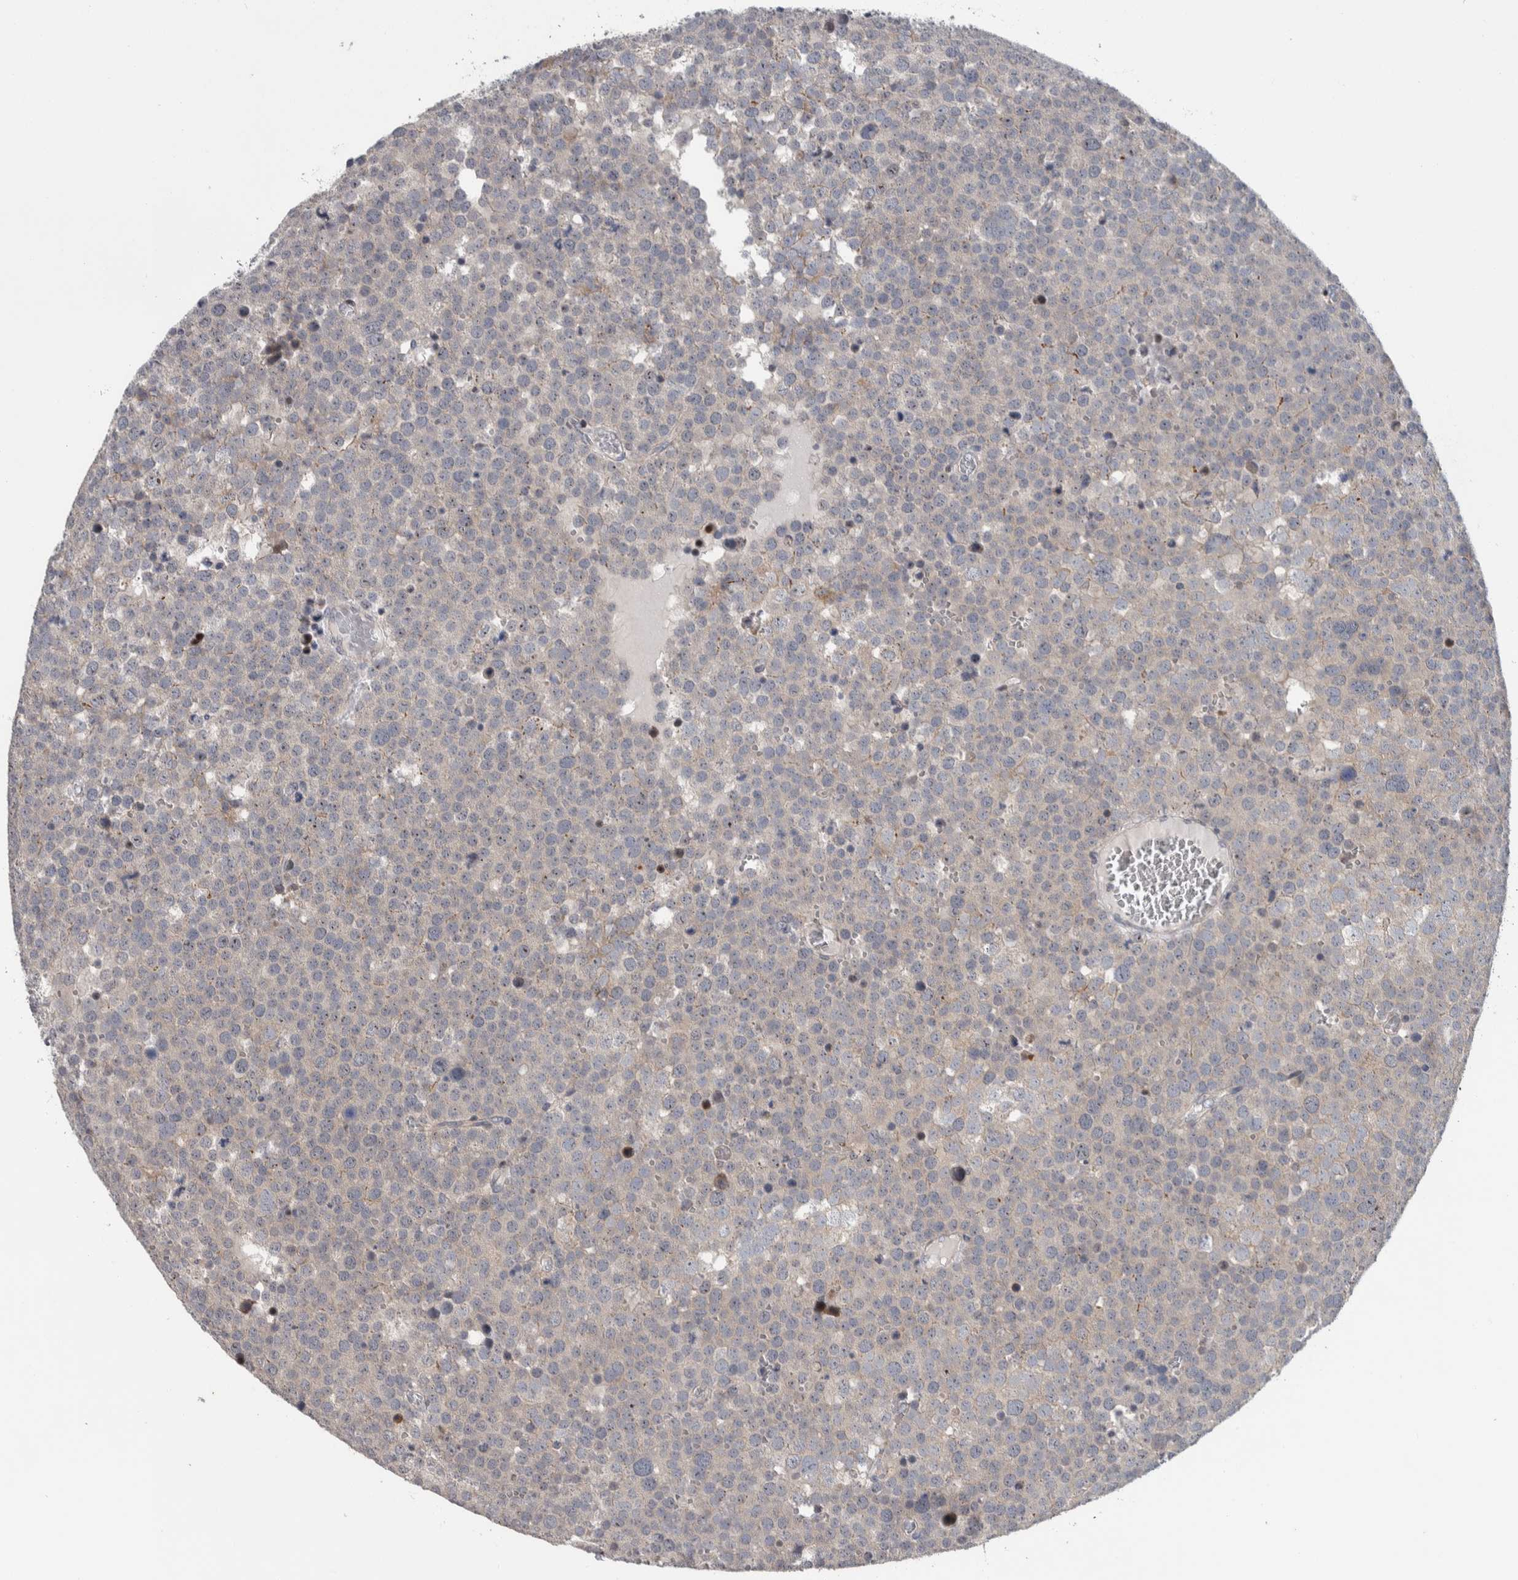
{"staining": {"intensity": "negative", "quantity": "none", "location": "none"}, "tissue": "testis cancer", "cell_type": "Tumor cells", "image_type": "cancer", "snomed": [{"axis": "morphology", "description": "Seminoma, NOS"}, {"axis": "topography", "description": "Testis"}], "caption": "Immunohistochemical staining of human testis seminoma shows no significant expression in tumor cells.", "gene": "PRRG4", "patient": {"sex": "male", "age": 71}}